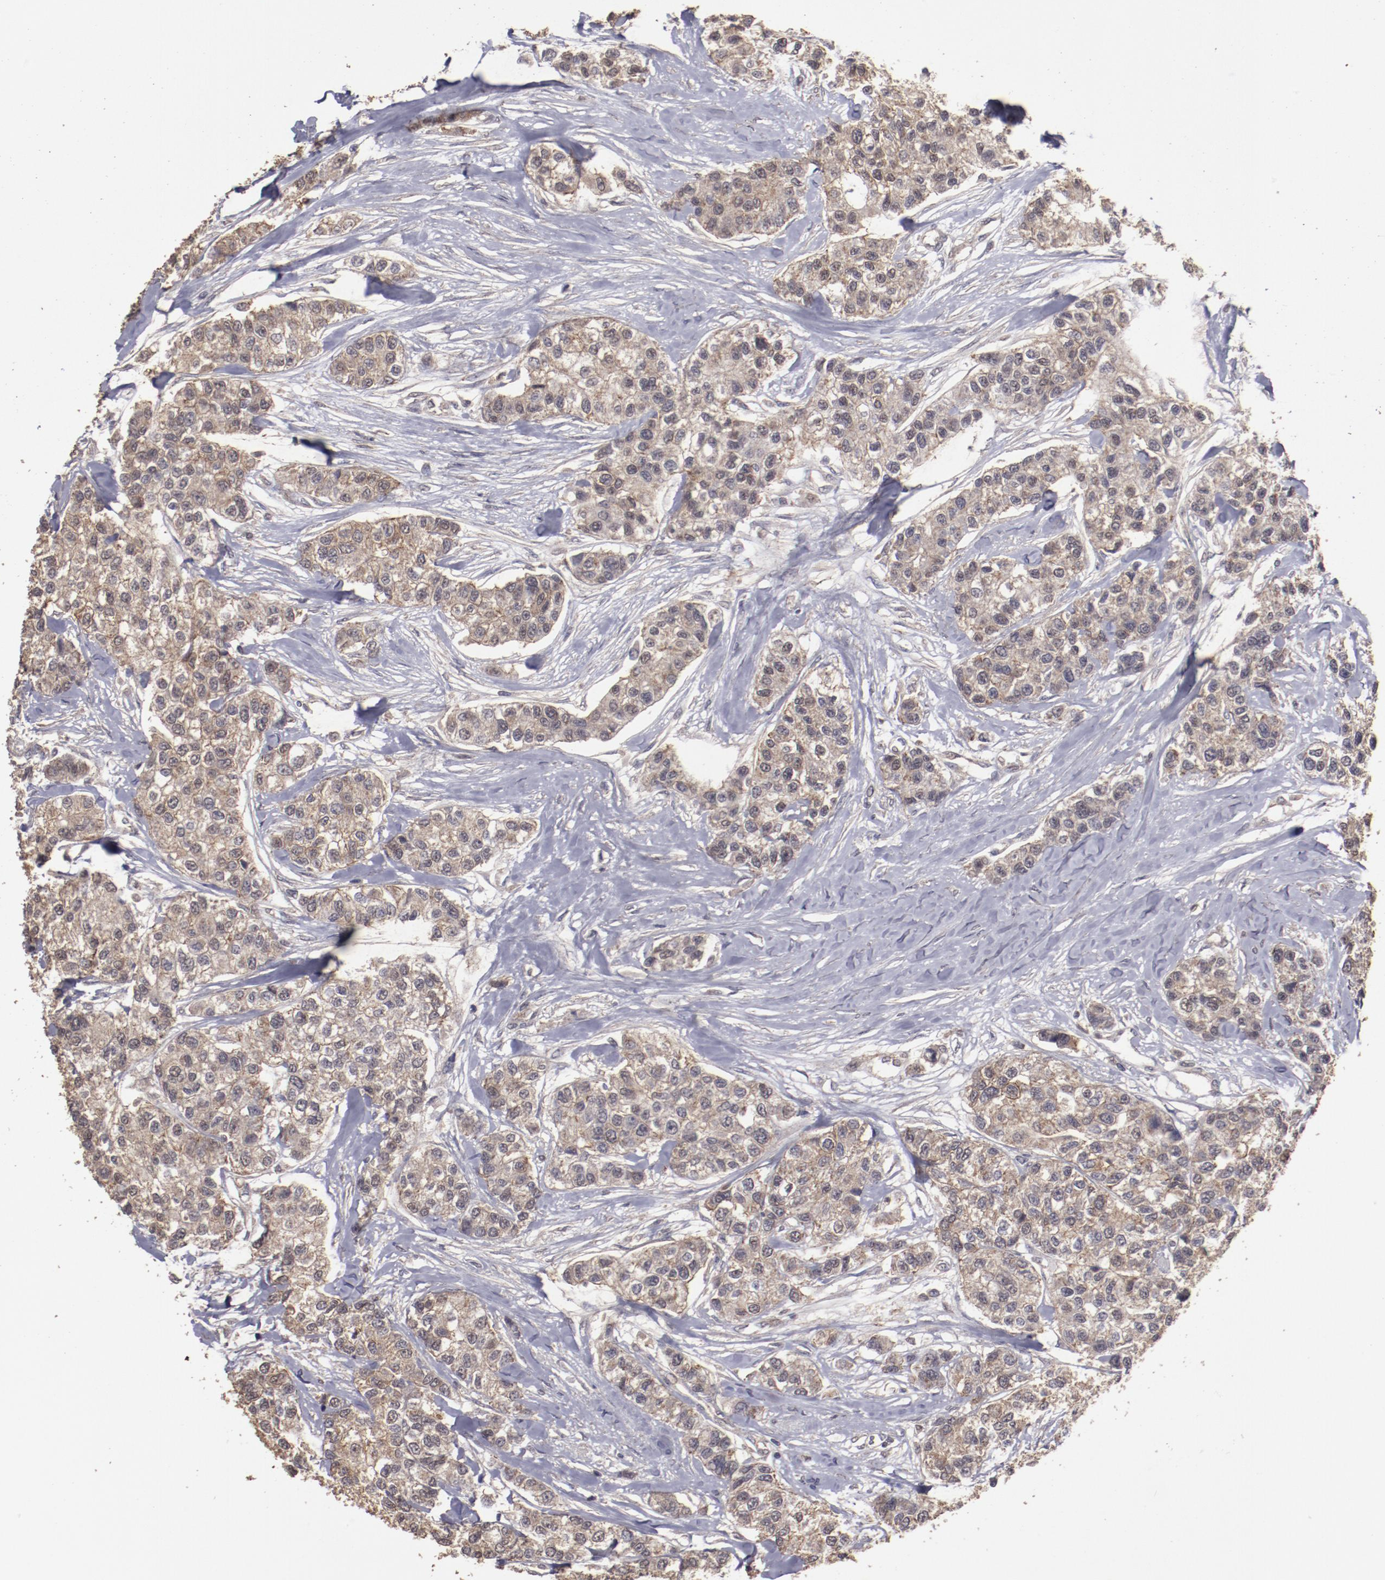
{"staining": {"intensity": "weak", "quantity": ">75%", "location": "cytoplasmic/membranous"}, "tissue": "breast cancer", "cell_type": "Tumor cells", "image_type": "cancer", "snomed": [{"axis": "morphology", "description": "Duct carcinoma"}, {"axis": "topography", "description": "Breast"}], "caption": "Tumor cells exhibit weak cytoplasmic/membranous positivity in about >75% of cells in breast invasive ductal carcinoma.", "gene": "FAT1", "patient": {"sex": "female", "age": 51}}